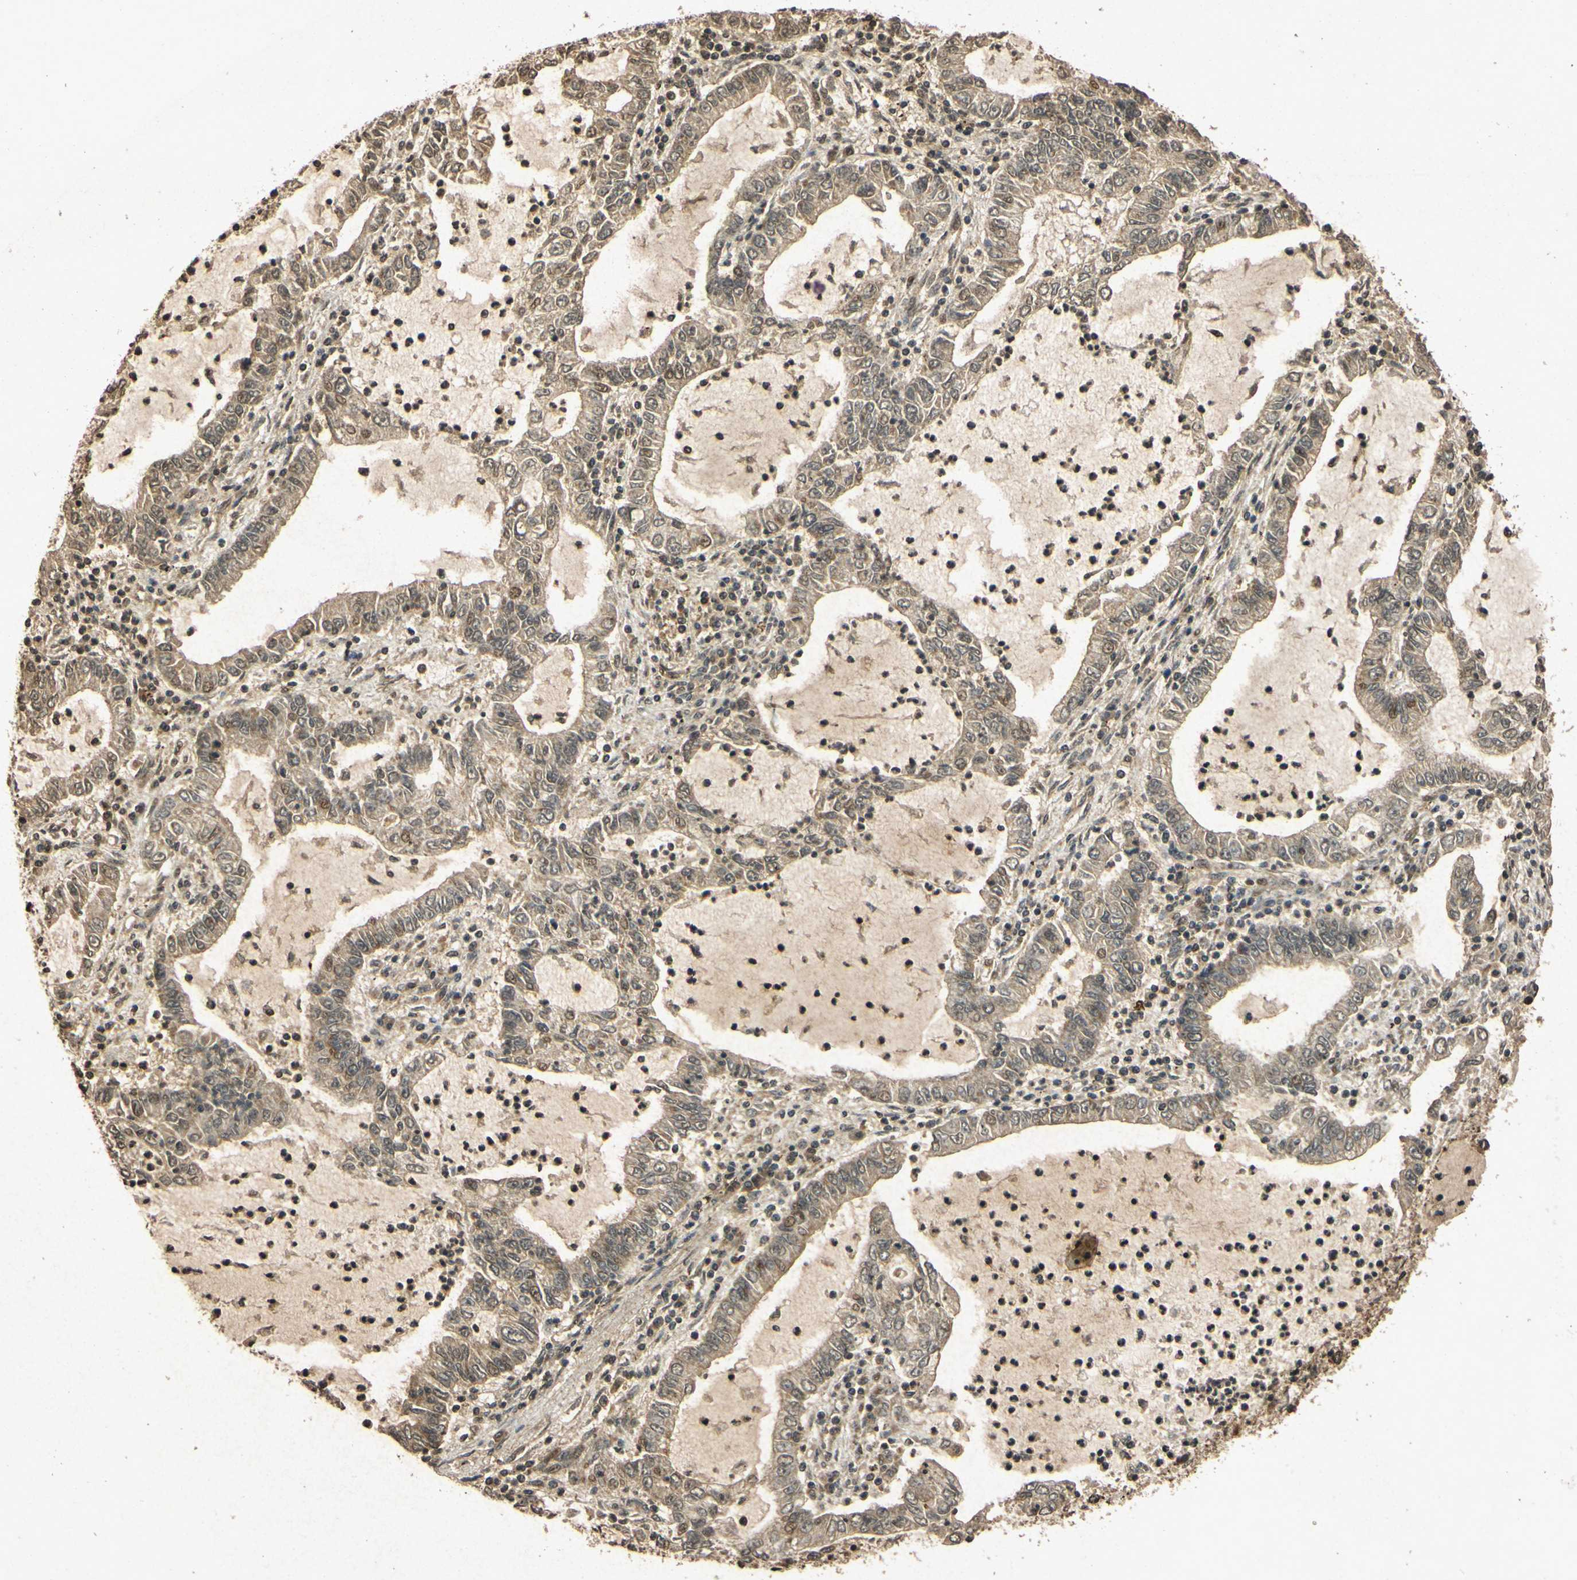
{"staining": {"intensity": "weak", "quantity": ">75%", "location": "cytoplasmic/membranous,nuclear"}, "tissue": "lung cancer", "cell_type": "Tumor cells", "image_type": "cancer", "snomed": [{"axis": "morphology", "description": "Adenocarcinoma, NOS"}, {"axis": "topography", "description": "Lung"}], "caption": "Human lung cancer stained for a protein (brown) demonstrates weak cytoplasmic/membranous and nuclear positive expression in about >75% of tumor cells.", "gene": "ATP6V1H", "patient": {"sex": "female", "age": 51}}